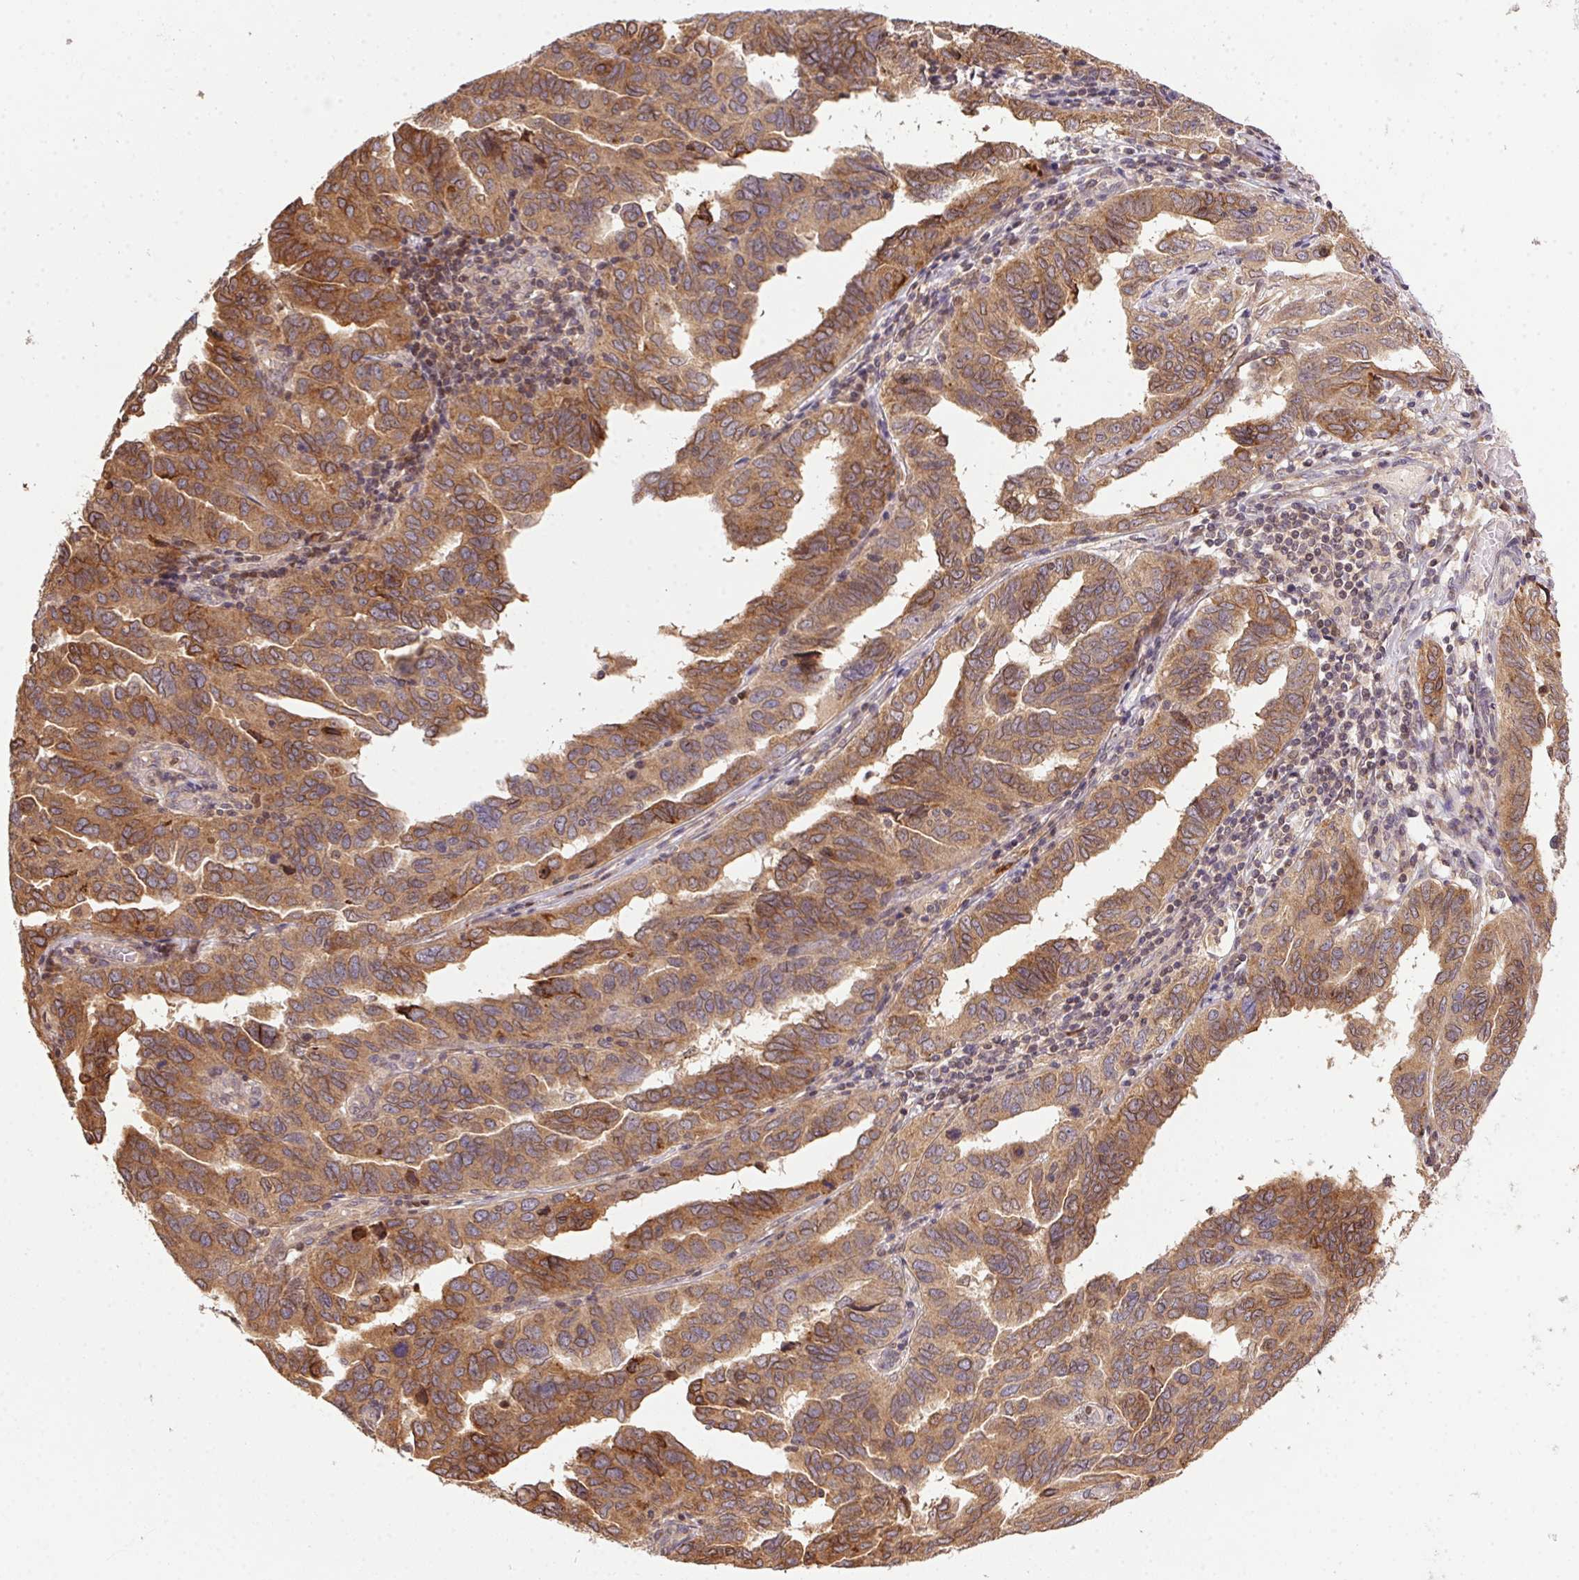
{"staining": {"intensity": "moderate", "quantity": ">75%", "location": "cytoplasmic/membranous"}, "tissue": "ovarian cancer", "cell_type": "Tumor cells", "image_type": "cancer", "snomed": [{"axis": "morphology", "description": "Cystadenocarcinoma, serous, NOS"}, {"axis": "topography", "description": "Ovary"}], "caption": "Protein positivity by IHC demonstrates moderate cytoplasmic/membranous staining in approximately >75% of tumor cells in ovarian serous cystadenocarcinoma.", "gene": "MEX3D", "patient": {"sex": "female", "age": 64}}